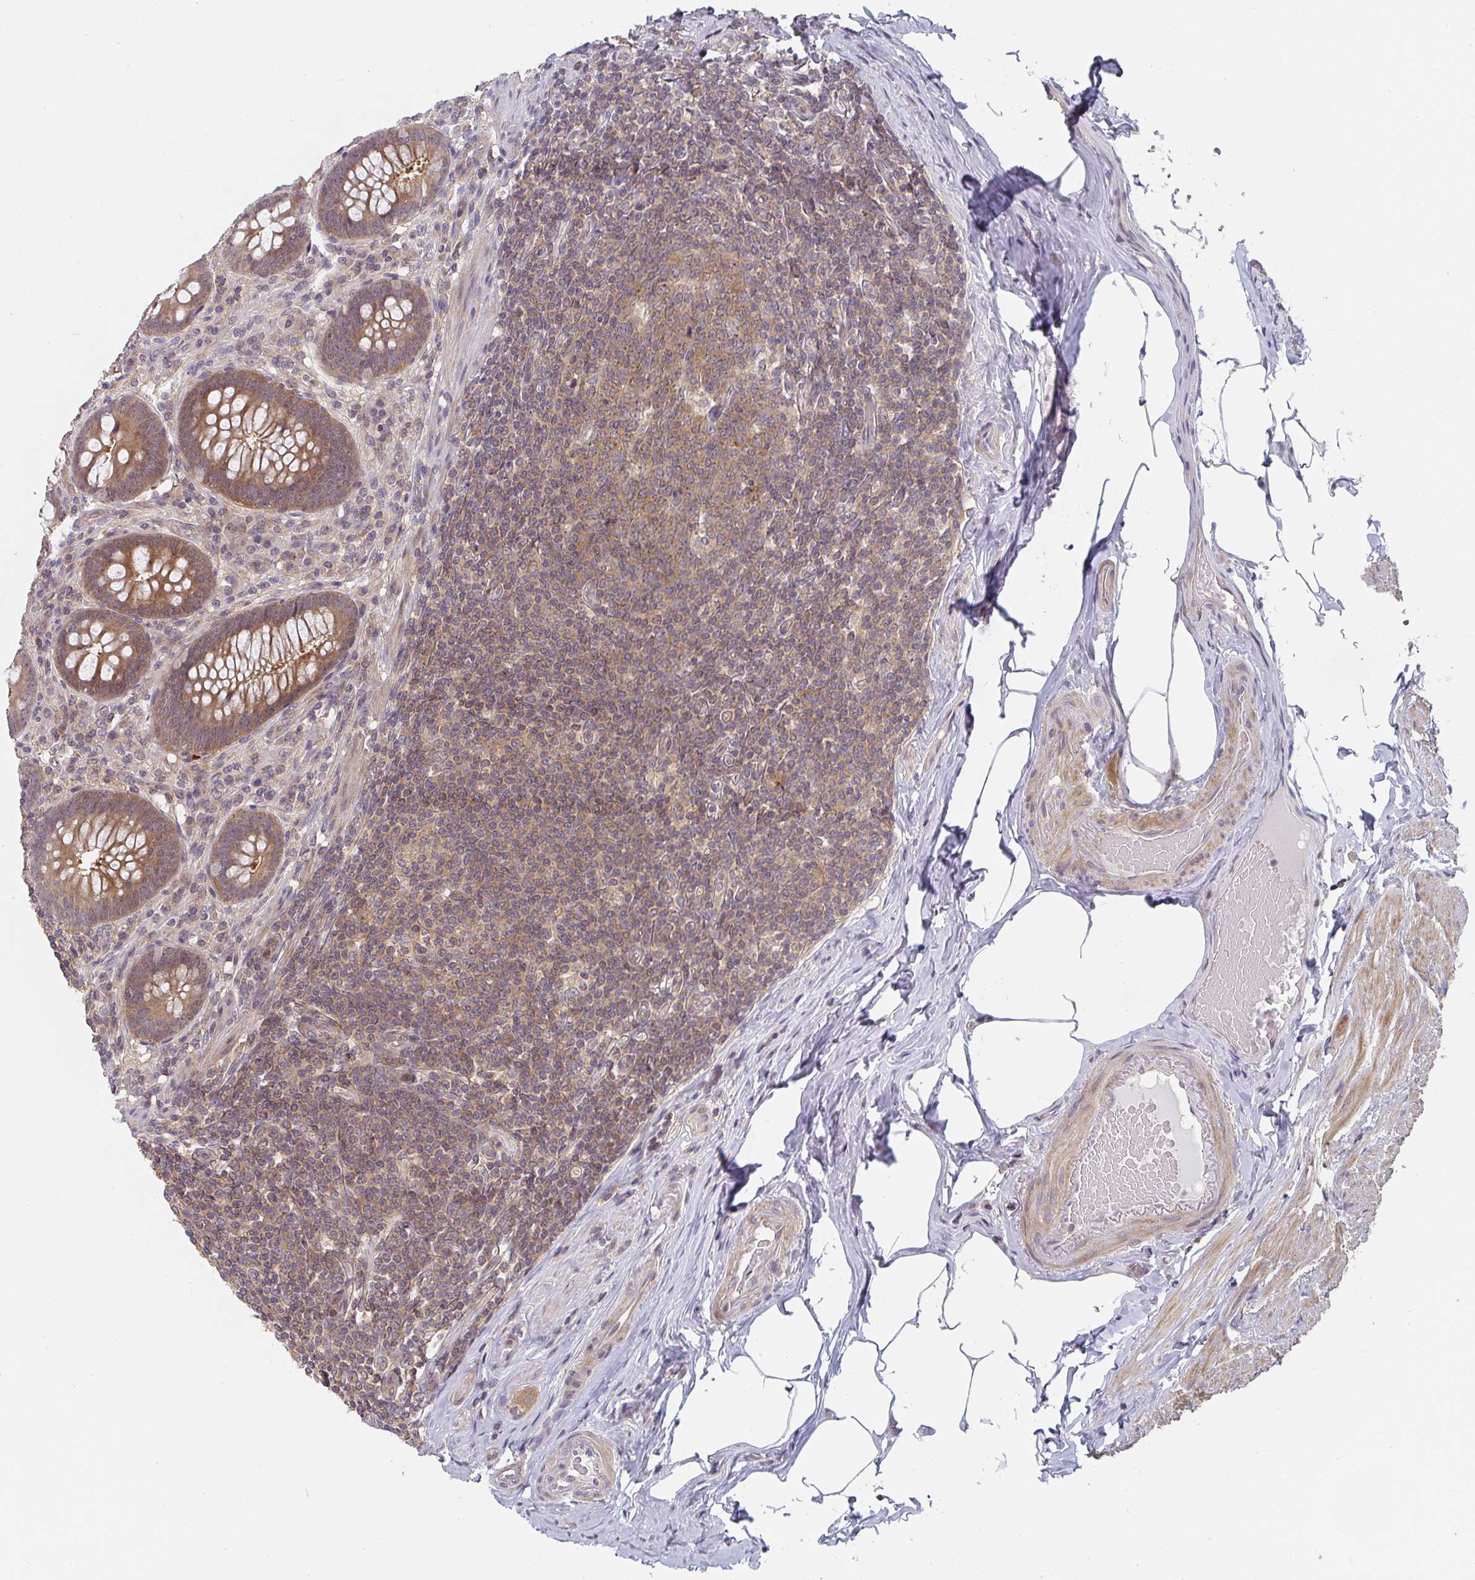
{"staining": {"intensity": "moderate", "quantity": ">75%", "location": "cytoplasmic/membranous"}, "tissue": "appendix", "cell_type": "Glandular cells", "image_type": "normal", "snomed": [{"axis": "morphology", "description": "Normal tissue, NOS"}, {"axis": "topography", "description": "Appendix"}], "caption": "Immunohistochemistry of unremarkable appendix shows medium levels of moderate cytoplasmic/membranous expression in about >75% of glandular cells.", "gene": "RANGRF", "patient": {"sex": "male", "age": 71}}